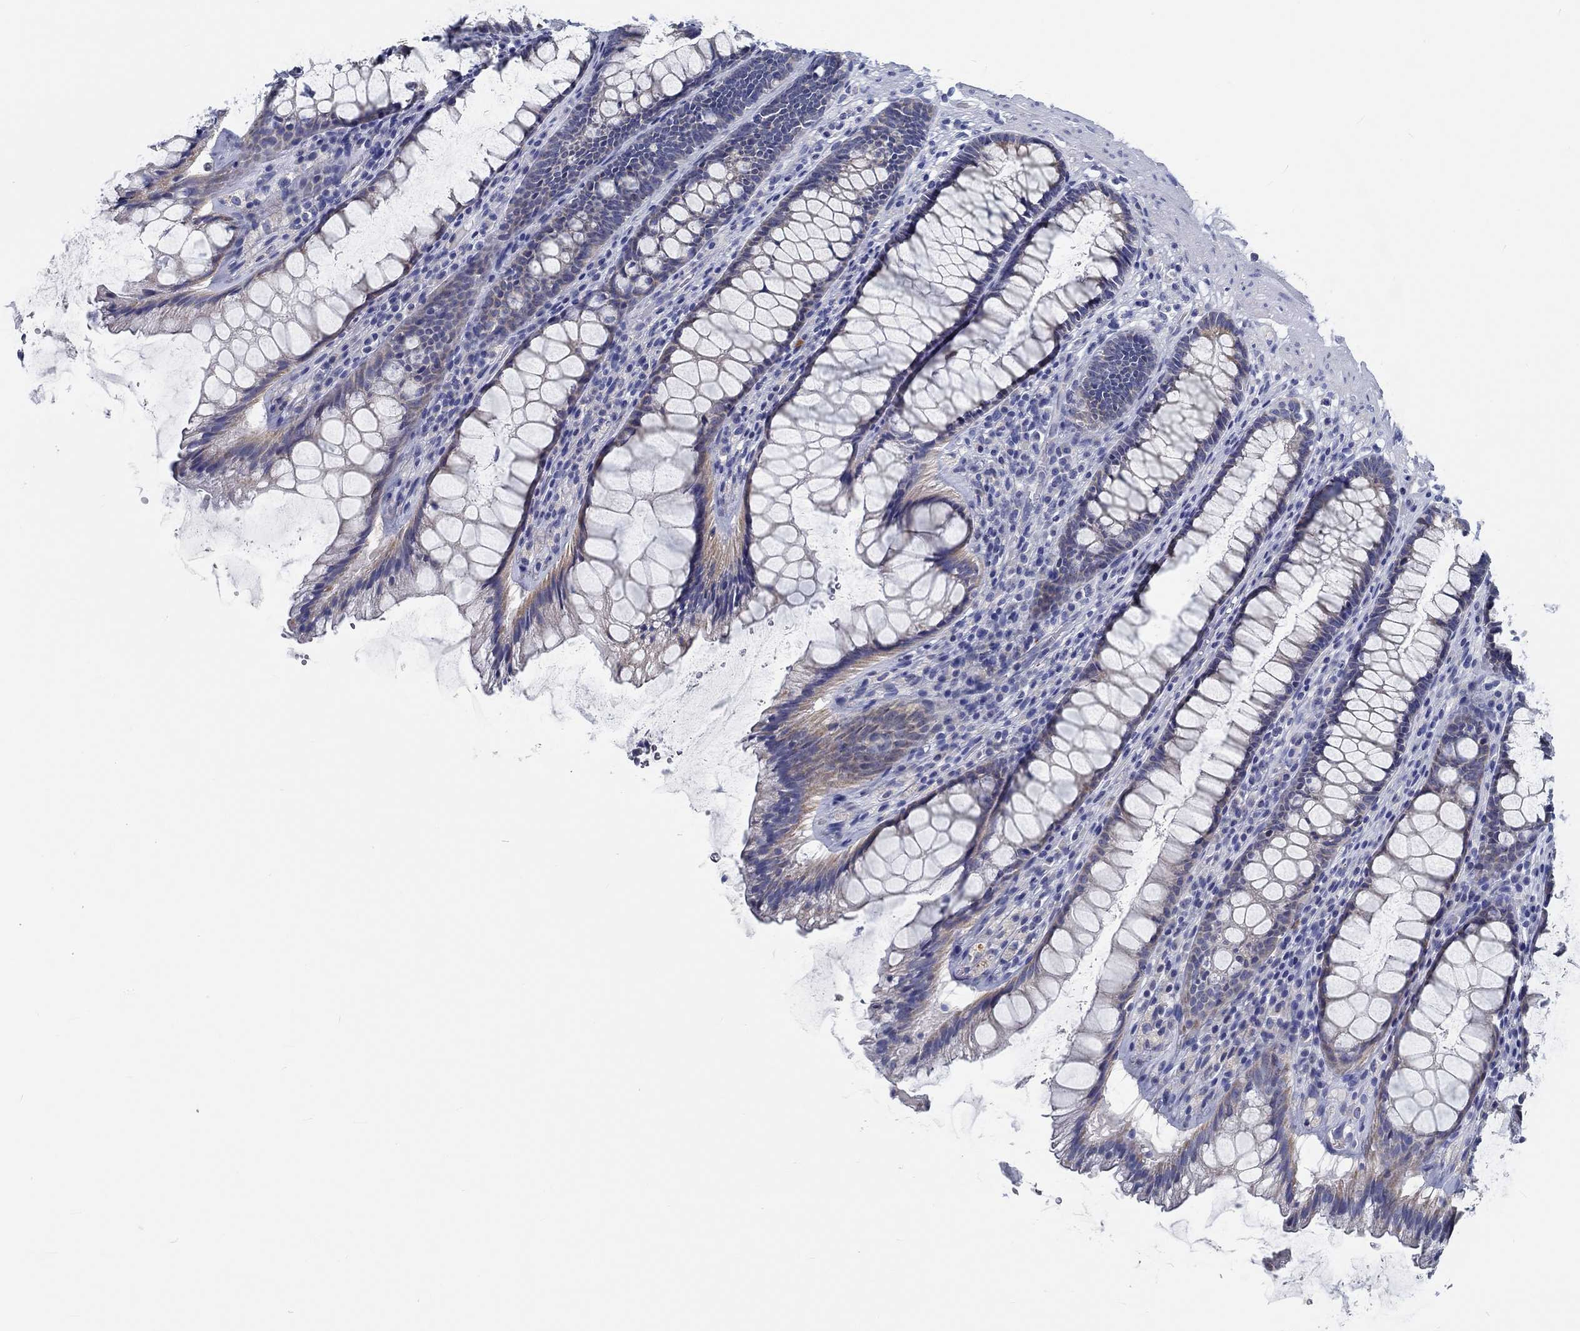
{"staining": {"intensity": "weak", "quantity": "<25%", "location": "cytoplasmic/membranous"}, "tissue": "rectum", "cell_type": "Glandular cells", "image_type": "normal", "snomed": [{"axis": "morphology", "description": "Normal tissue, NOS"}, {"axis": "topography", "description": "Rectum"}], "caption": "Human rectum stained for a protein using immunohistochemistry (IHC) shows no positivity in glandular cells.", "gene": "MYBPC1", "patient": {"sex": "male", "age": 72}}